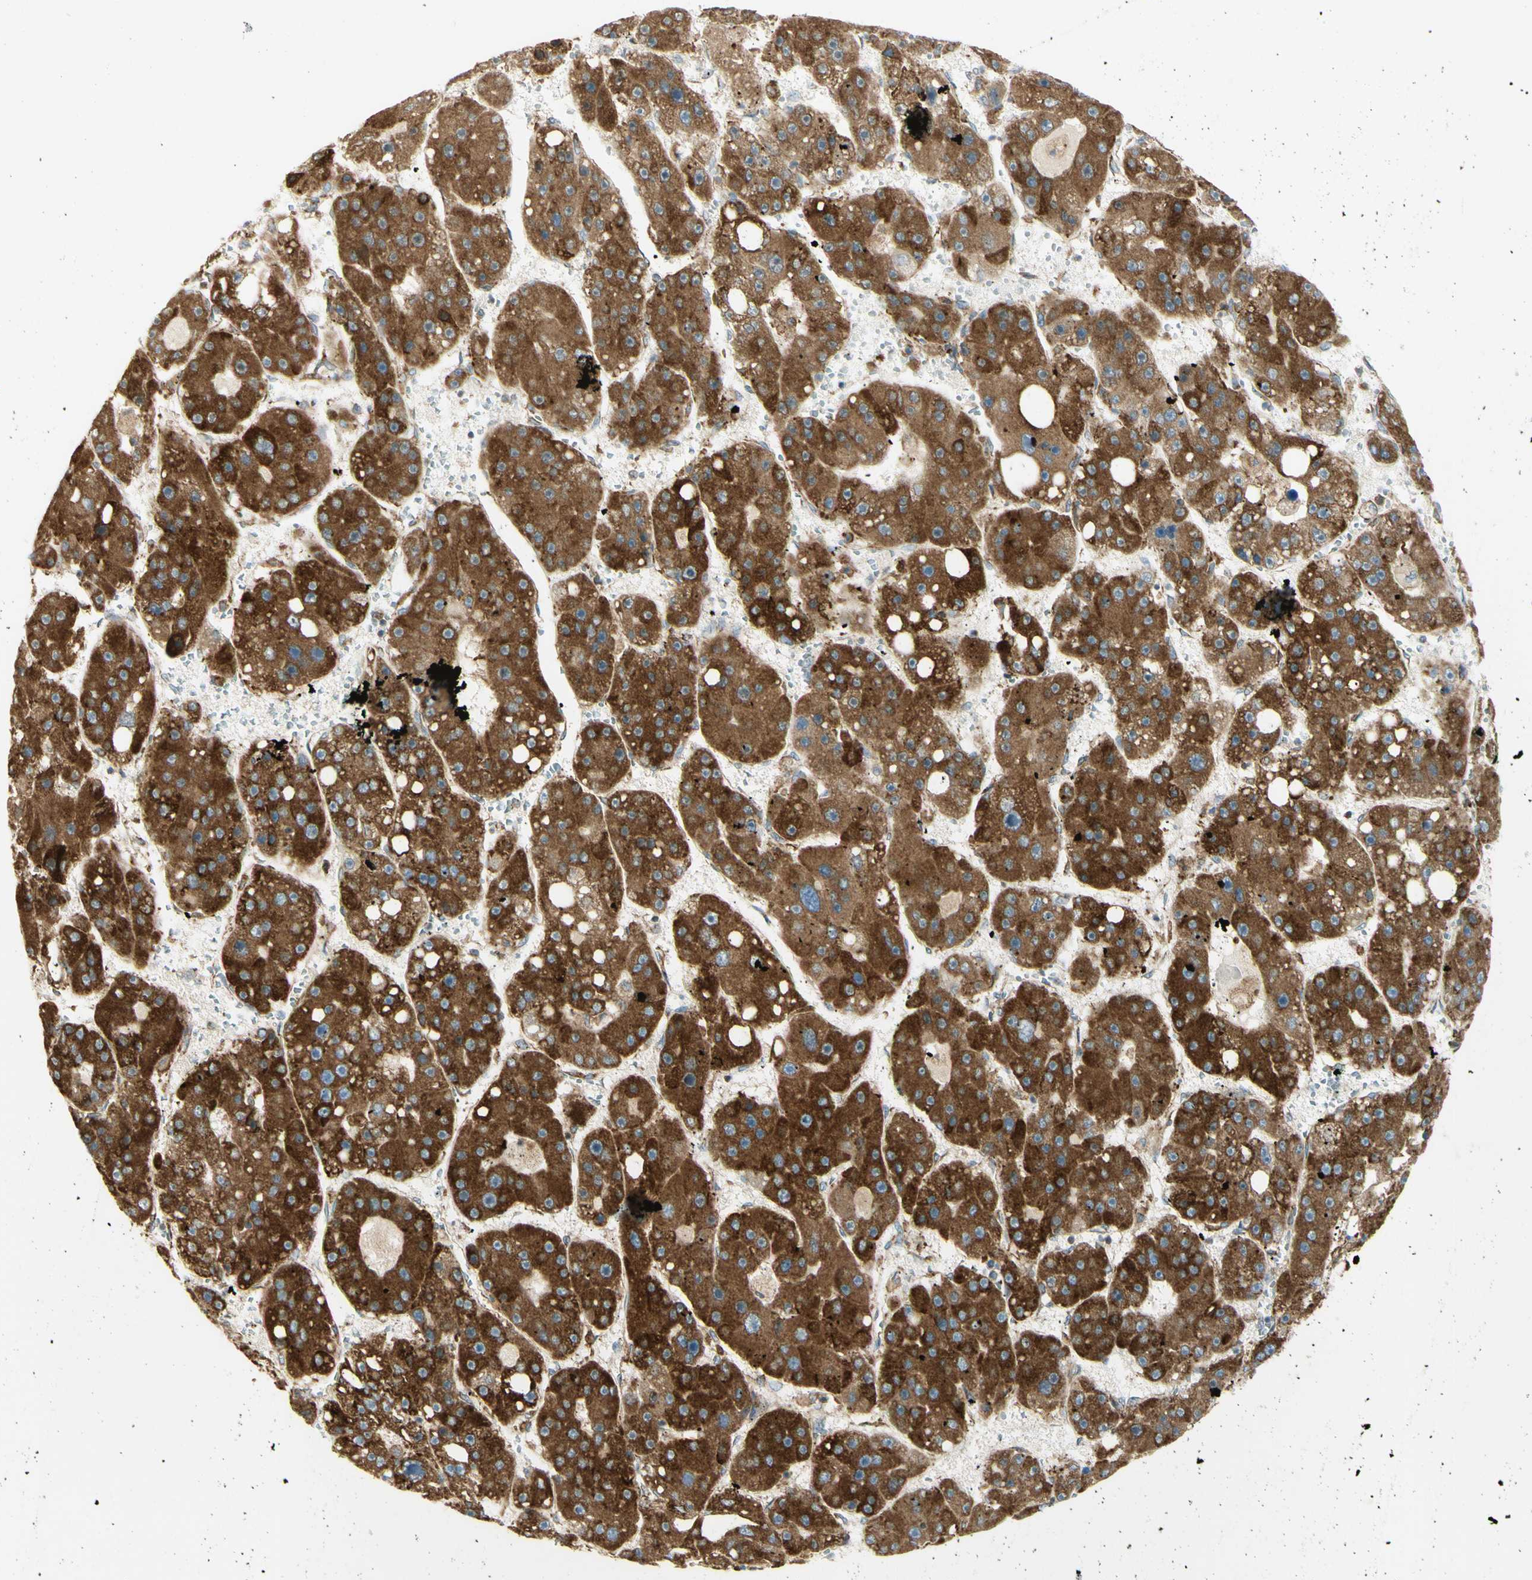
{"staining": {"intensity": "strong", "quantity": ">75%", "location": "cytoplasmic/membranous"}, "tissue": "liver cancer", "cell_type": "Tumor cells", "image_type": "cancer", "snomed": [{"axis": "morphology", "description": "Carcinoma, Hepatocellular, NOS"}, {"axis": "topography", "description": "Liver"}], "caption": "DAB immunohistochemical staining of liver cancer reveals strong cytoplasmic/membranous protein staining in about >75% of tumor cells. (DAB (3,3'-diaminobenzidine) IHC with brightfield microscopy, high magnification).", "gene": "MANF", "patient": {"sex": "female", "age": 61}}